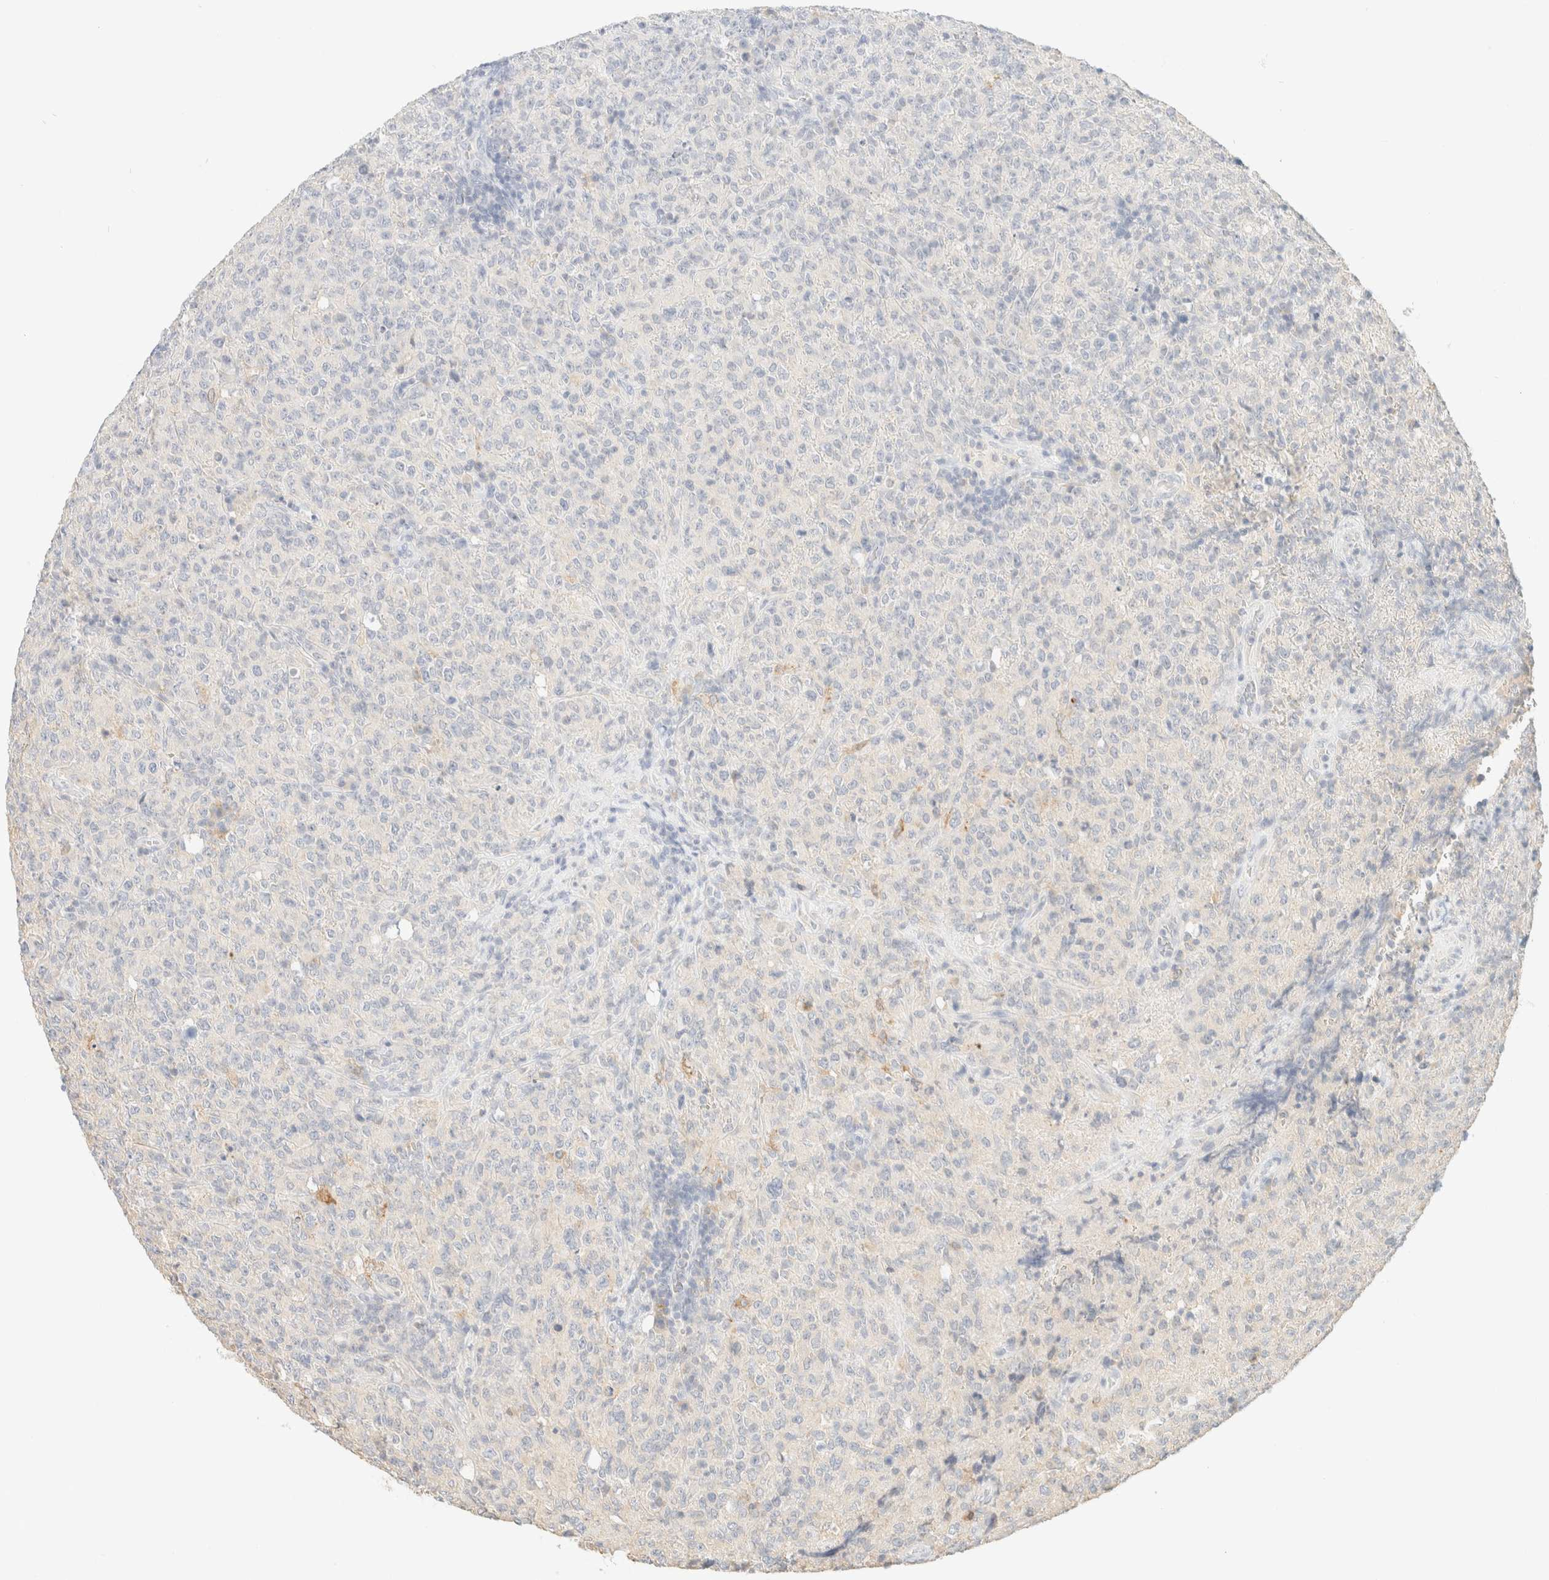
{"staining": {"intensity": "negative", "quantity": "none", "location": "none"}, "tissue": "lymphoma", "cell_type": "Tumor cells", "image_type": "cancer", "snomed": [{"axis": "morphology", "description": "Malignant lymphoma, non-Hodgkin's type, High grade"}, {"axis": "topography", "description": "Tonsil"}], "caption": "This is a photomicrograph of immunohistochemistry (IHC) staining of malignant lymphoma, non-Hodgkin's type (high-grade), which shows no expression in tumor cells.", "gene": "TIMD4", "patient": {"sex": "female", "age": 36}}